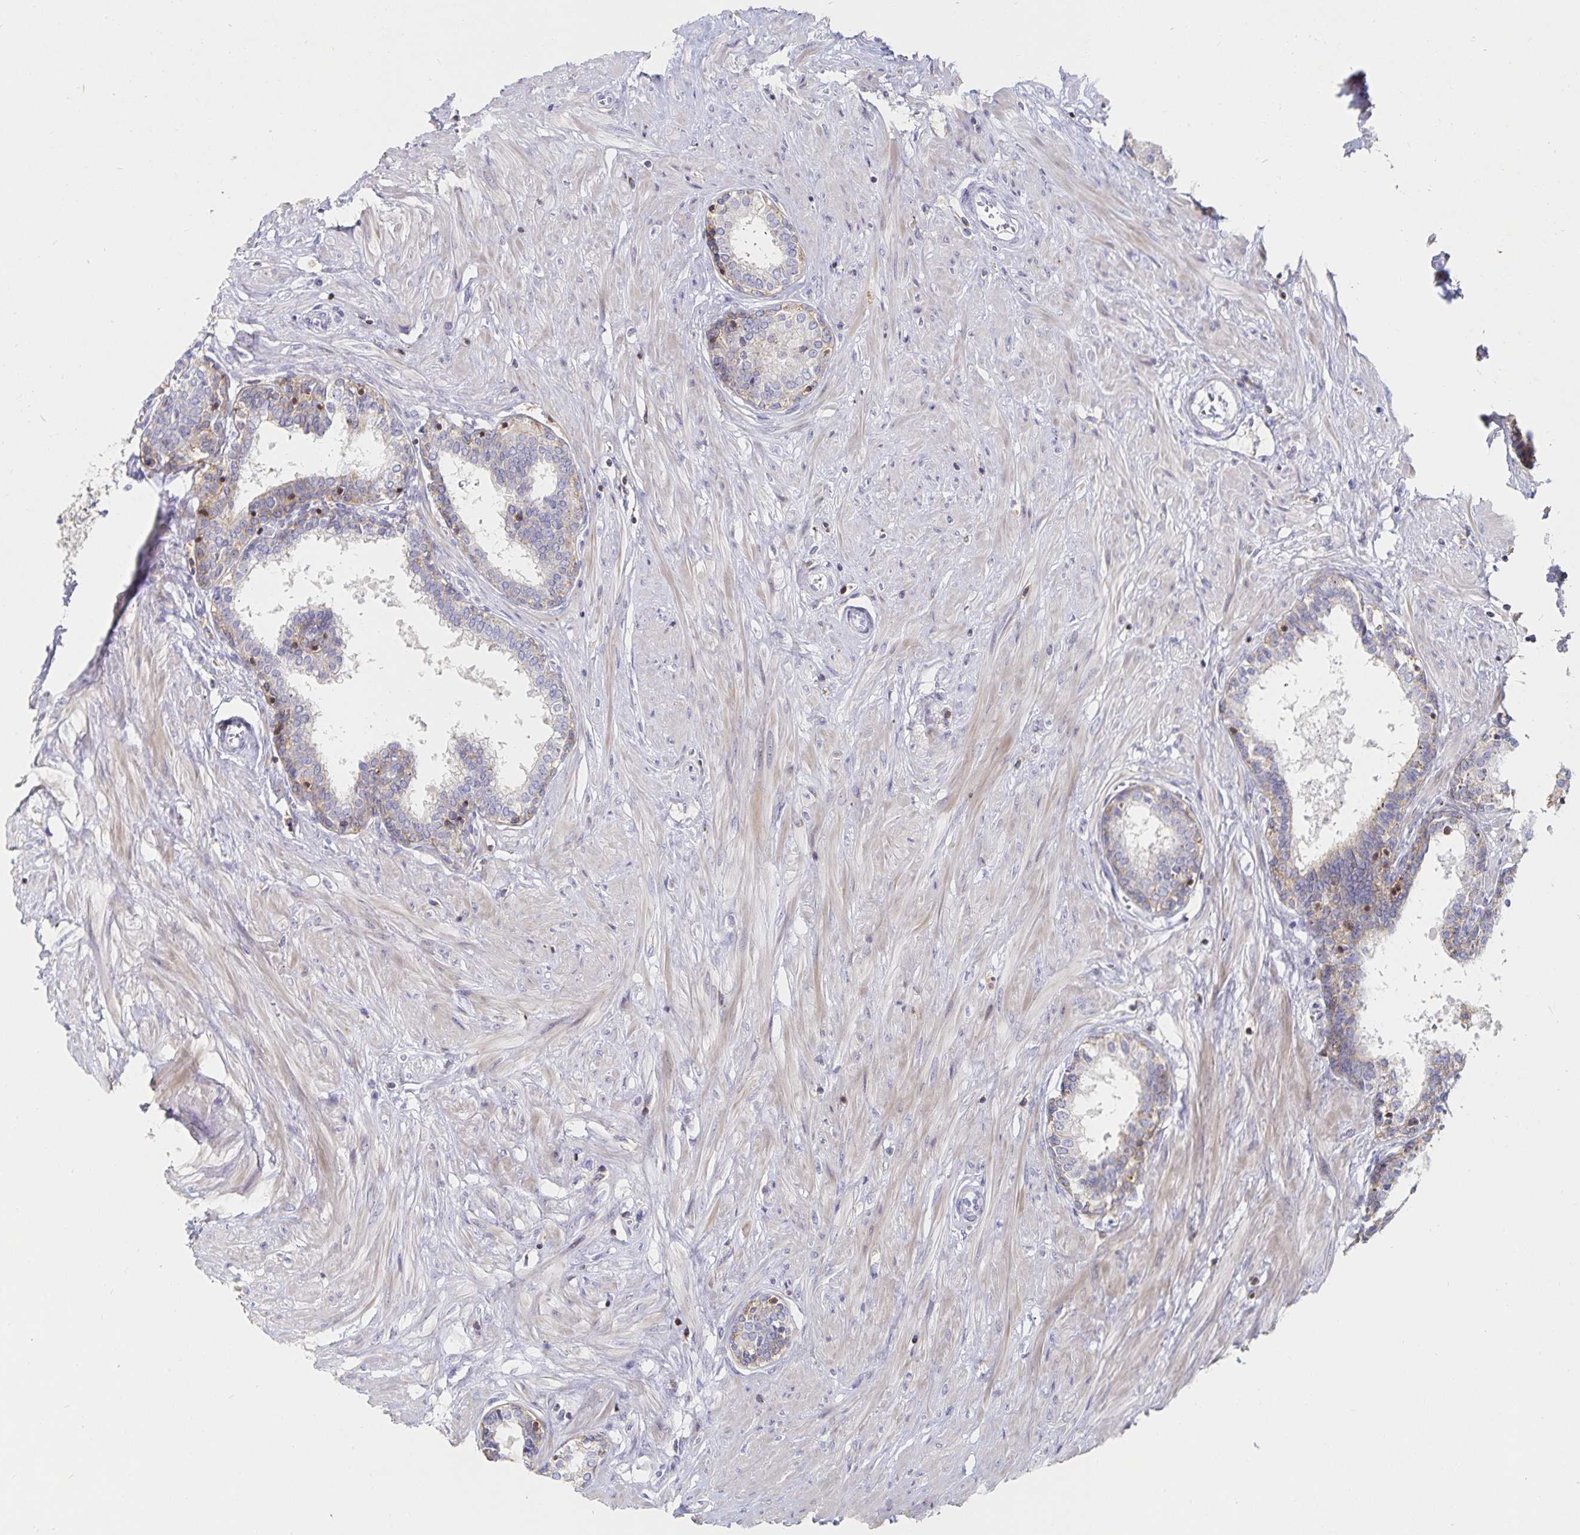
{"staining": {"intensity": "weak", "quantity": "25%-75%", "location": "cytoplasmic/membranous"}, "tissue": "prostate", "cell_type": "Glandular cells", "image_type": "normal", "snomed": [{"axis": "morphology", "description": "Normal tissue, NOS"}, {"axis": "topography", "description": "Prostate"}], "caption": "Immunohistochemical staining of normal human prostate shows 25%-75% levels of weak cytoplasmic/membranous protein staining in approximately 25%-75% of glandular cells.", "gene": "PIK3CD", "patient": {"sex": "male", "age": 55}}